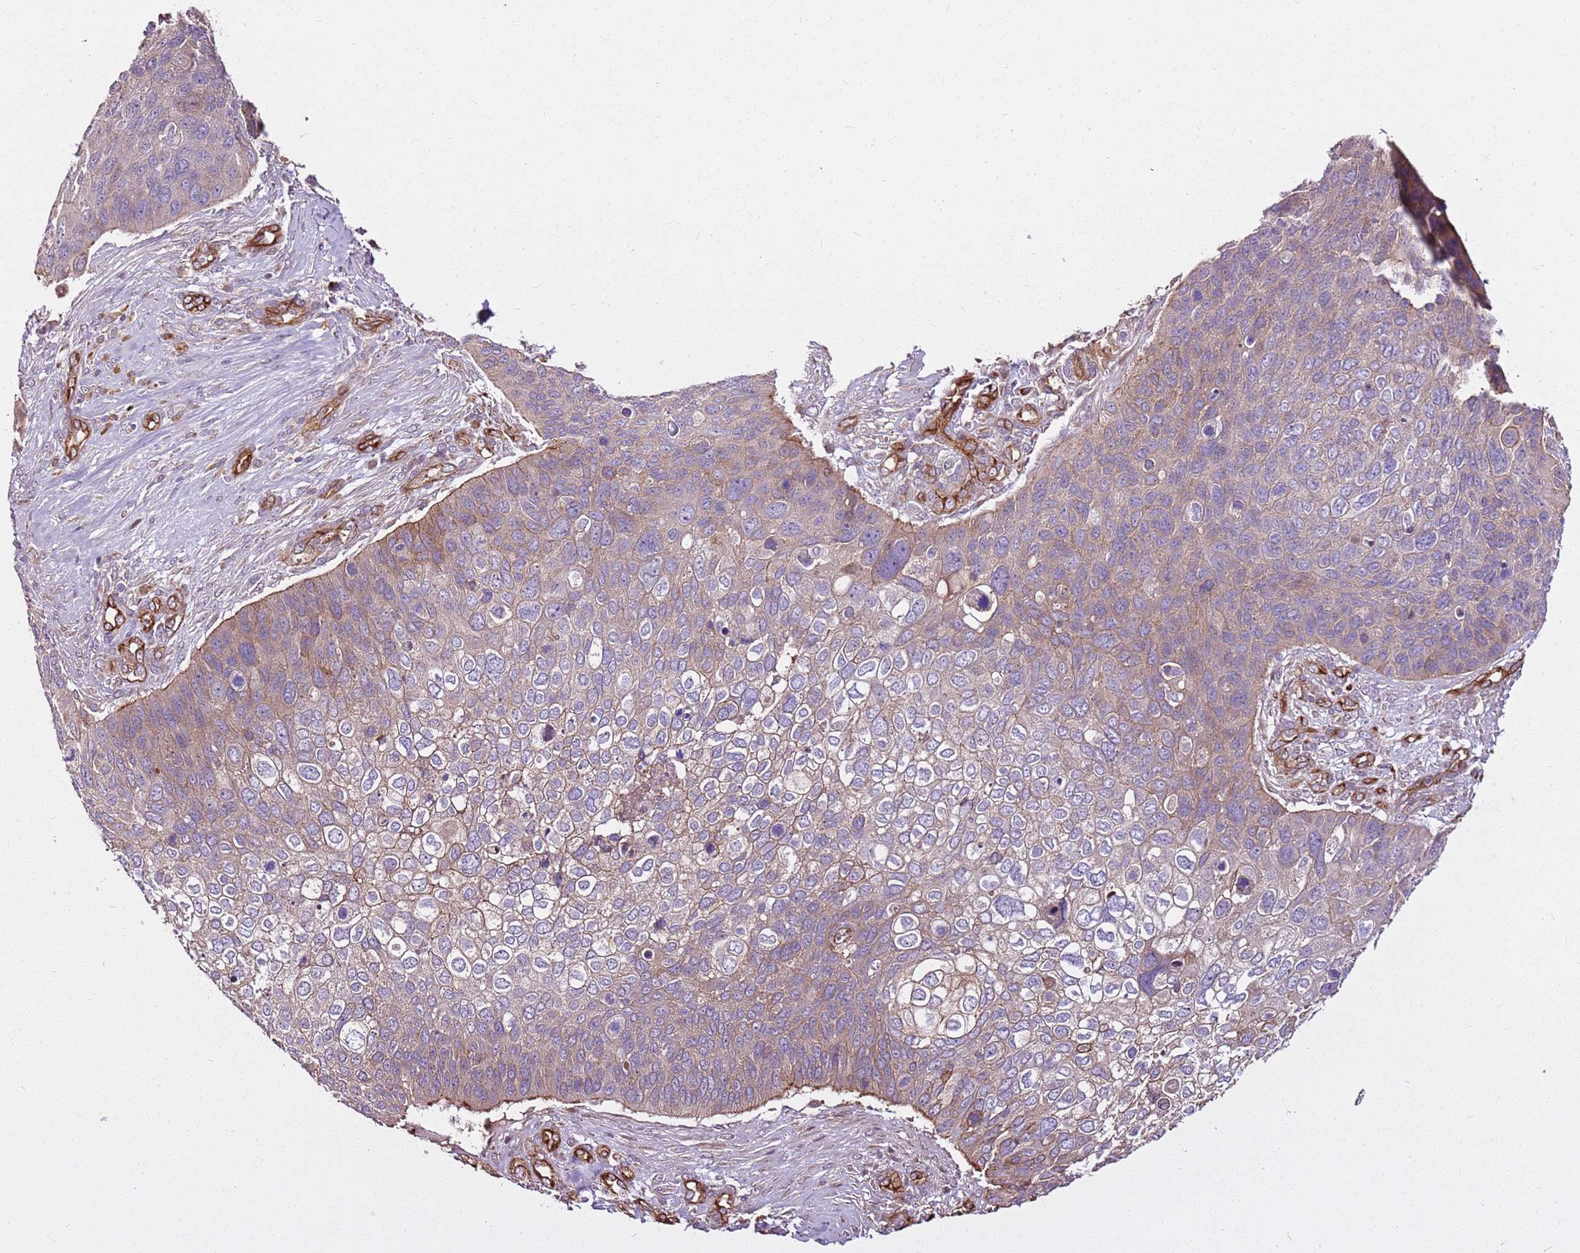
{"staining": {"intensity": "moderate", "quantity": "<25%", "location": "cytoplasmic/membranous"}, "tissue": "skin cancer", "cell_type": "Tumor cells", "image_type": "cancer", "snomed": [{"axis": "morphology", "description": "Basal cell carcinoma"}, {"axis": "topography", "description": "Skin"}], "caption": "Immunohistochemical staining of skin basal cell carcinoma reveals moderate cytoplasmic/membranous protein expression in about <25% of tumor cells. (brown staining indicates protein expression, while blue staining denotes nuclei).", "gene": "ZNF827", "patient": {"sex": "female", "age": 74}}